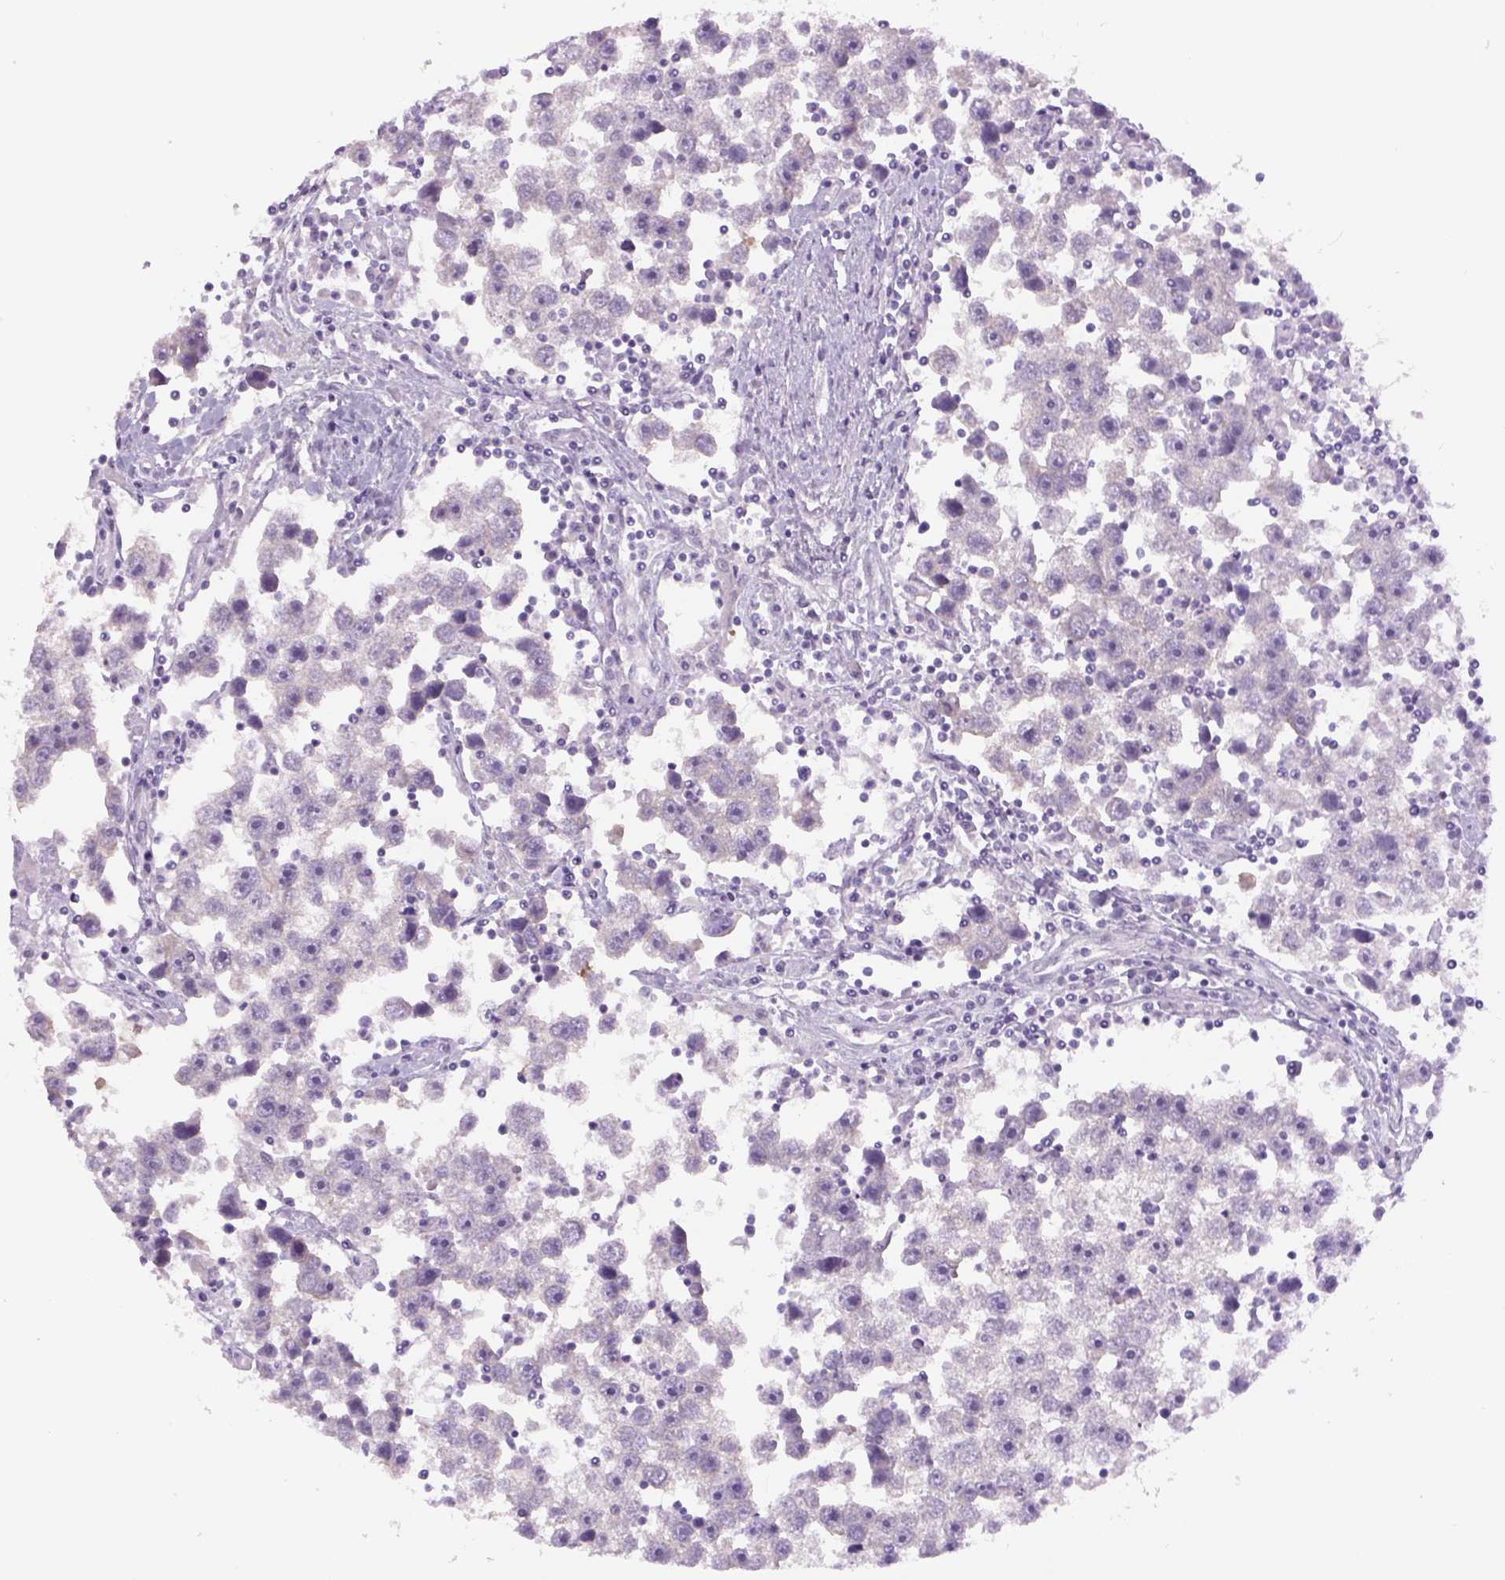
{"staining": {"intensity": "negative", "quantity": "none", "location": "none"}, "tissue": "testis cancer", "cell_type": "Tumor cells", "image_type": "cancer", "snomed": [{"axis": "morphology", "description": "Seminoma, NOS"}, {"axis": "topography", "description": "Testis"}], "caption": "This is an immunohistochemistry (IHC) micrograph of testis seminoma. There is no positivity in tumor cells.", "gene": "DBH", "patient": {"sex": "male", "age": 30}}